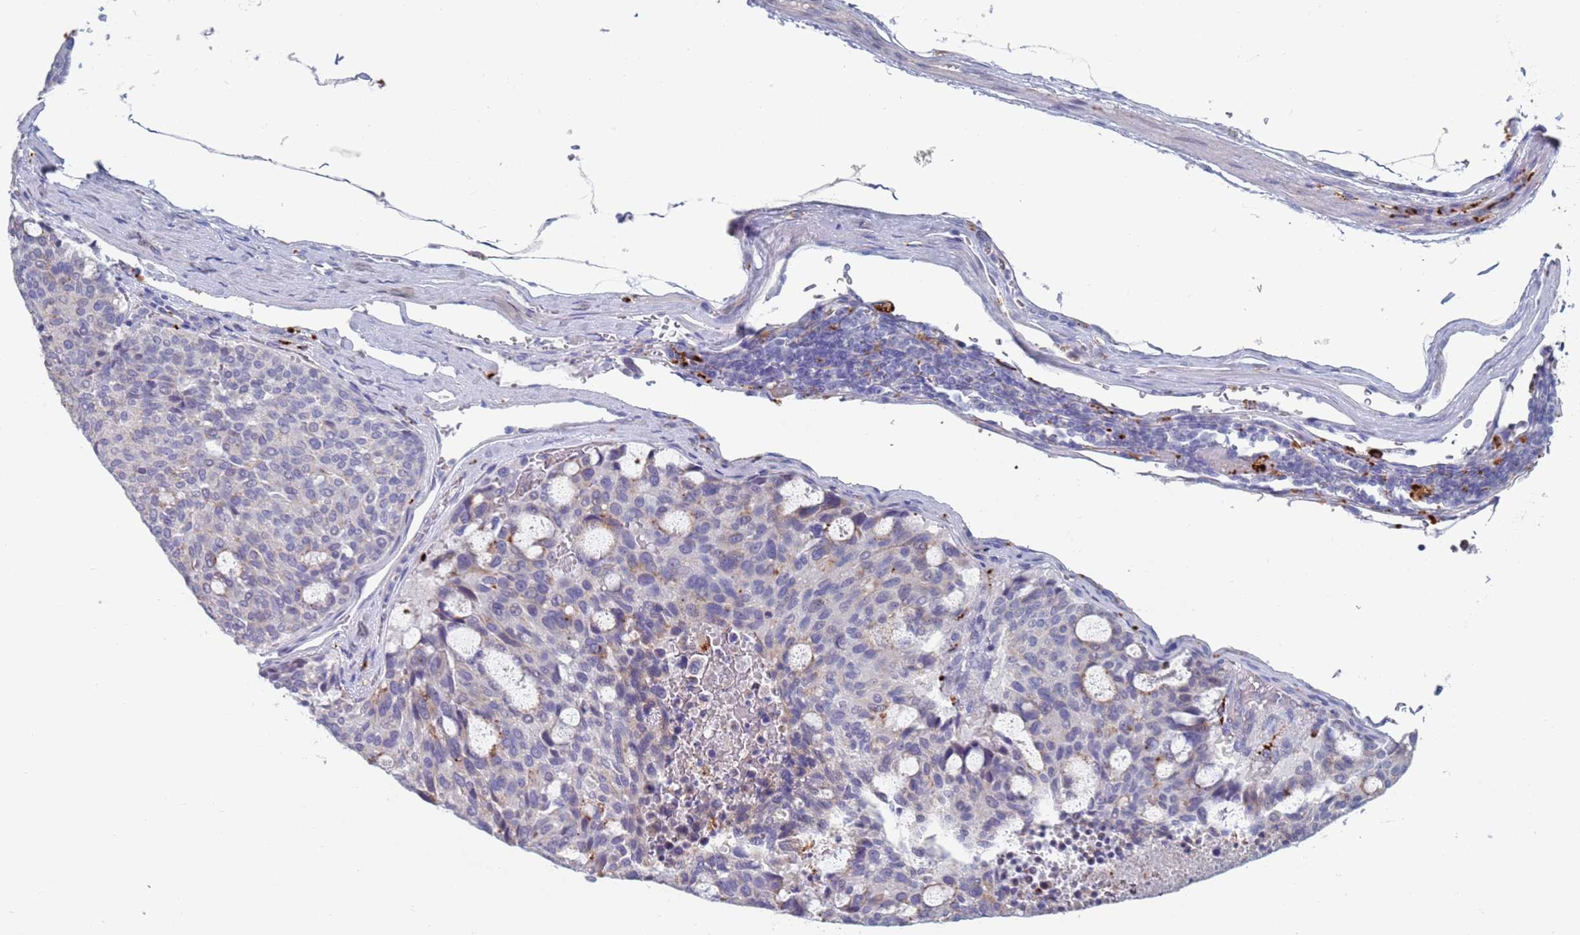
{"staining": {"intensity": "negative", "quantity": "none", "location": "none"}, "tissue": "carcinoid", "cell_type": "Tumor cells", "image_type": "cancer", "snomed": [{"axis": "morphology", "description": "Carcinoid, malignant, NOS"}, {"axis": "topography", "description": "Pancreas"}], "caption": "High magnification brightfield microscopy of malignant carcinoid stained with DAB (3,3'-diaminobenzidine) (brown) and counterstained with hematoxylin (blue): tumor cells show no significant staining.", "gene": "FUCA1", "patient": {"sex": "female", "age": 54}}